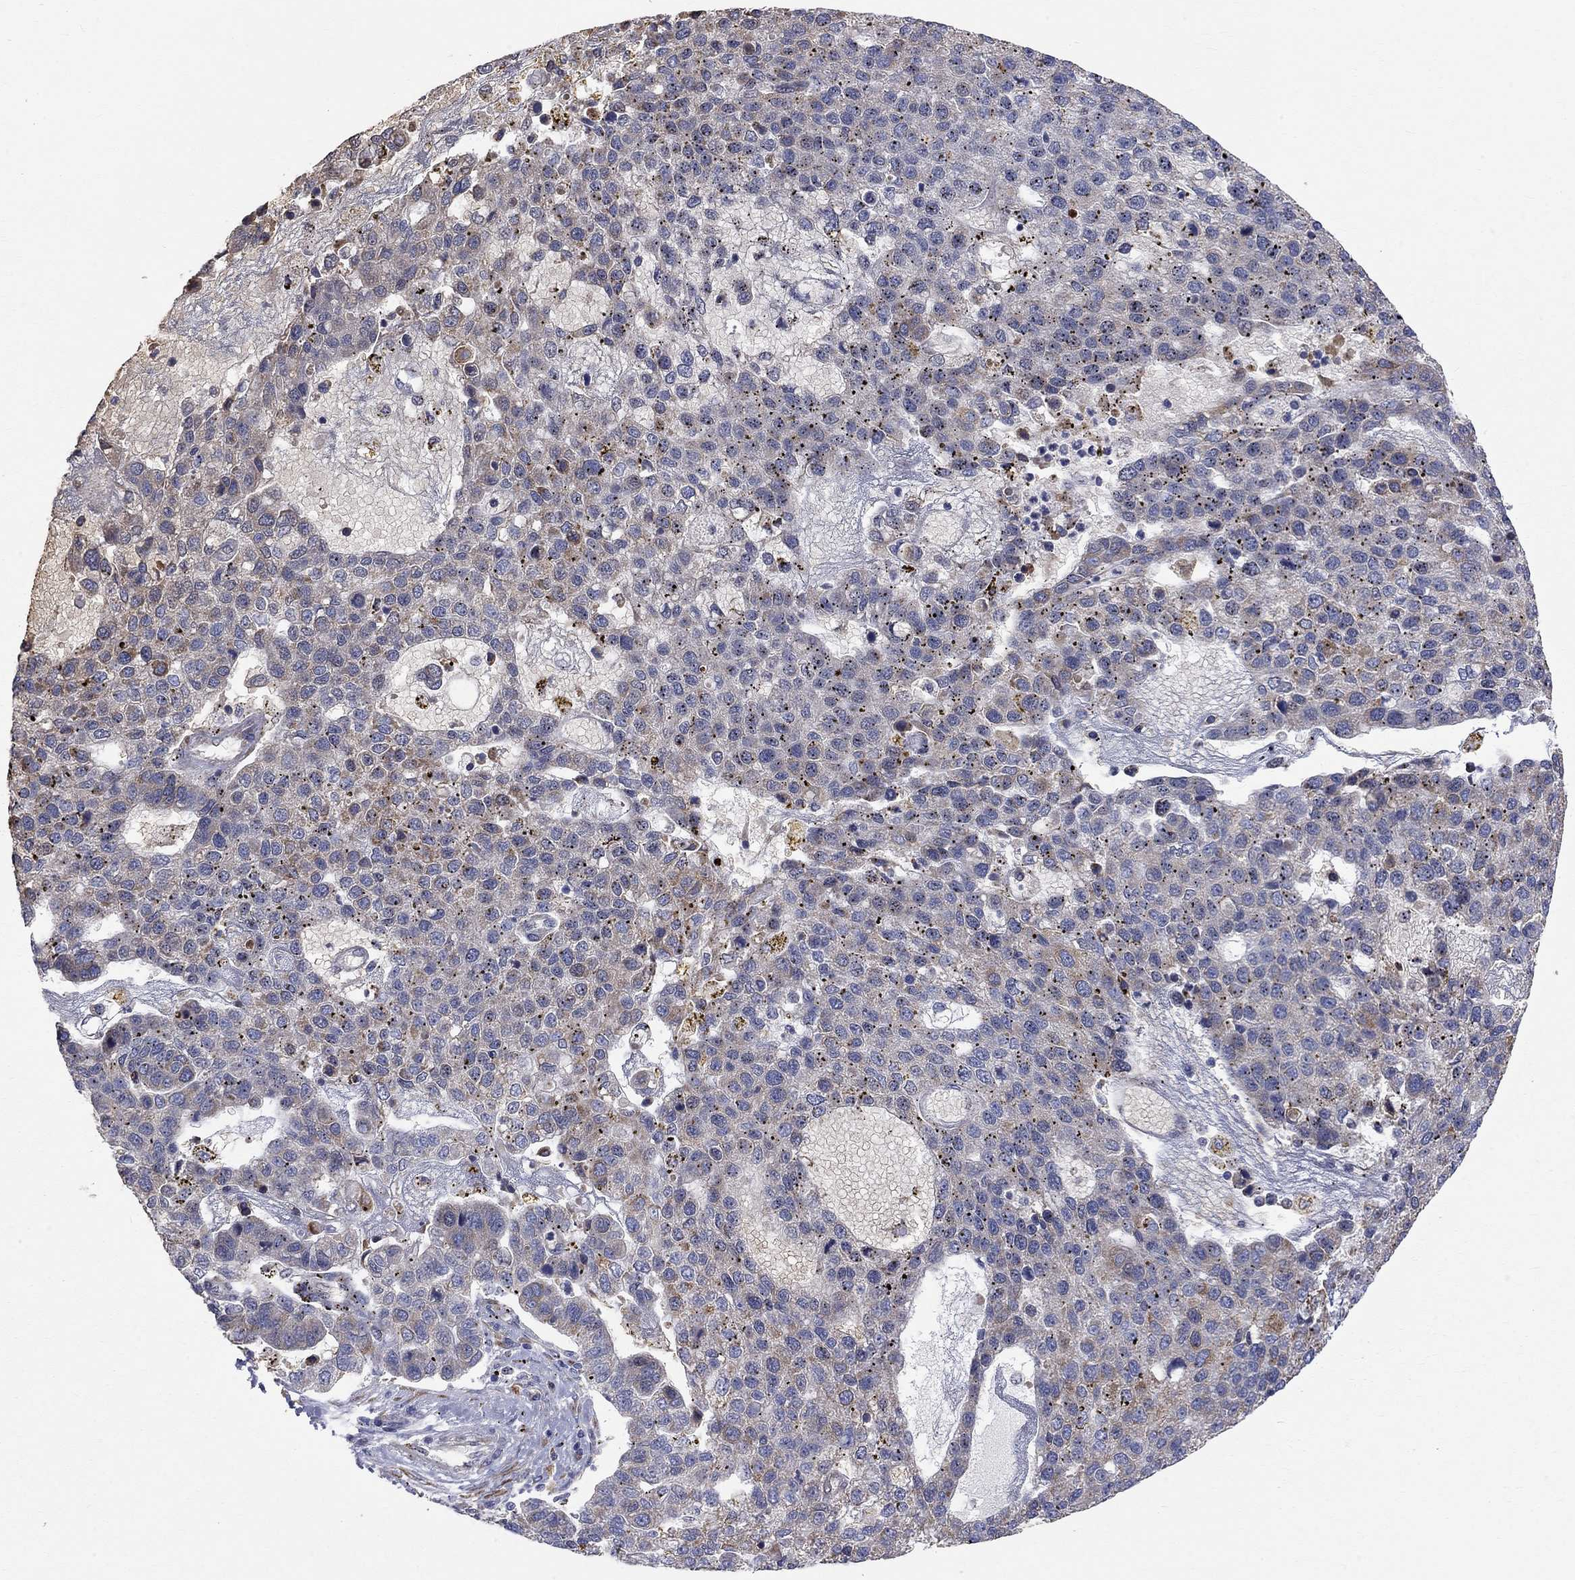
{"staining": {"intensity": "moderate", "quantity": "<25%", "location": "cytoplasmic/membranous"}, "tissue": "pancreatic cancer", "cell_type": "Tumor cells", "image_type": "cancer", "snomed": [{"axis": "morphology", "description": "Adenocarcinoma, NOS"}, {"axis": "topography", "description": "Pancreas"}], "caption": "Immunohistochemical staining of human pancreatic adenocarcinoma demonstrates moderate cytoplasmic/membranous protein positivity in approximately <25% of tumor cells. Using DAB (brown) and hematoxylin (blue) stains, captured at high magnification using brightfield microscopy.", "gene": "CASTOR1", "patient": {"sex": "female", "age": 61}}